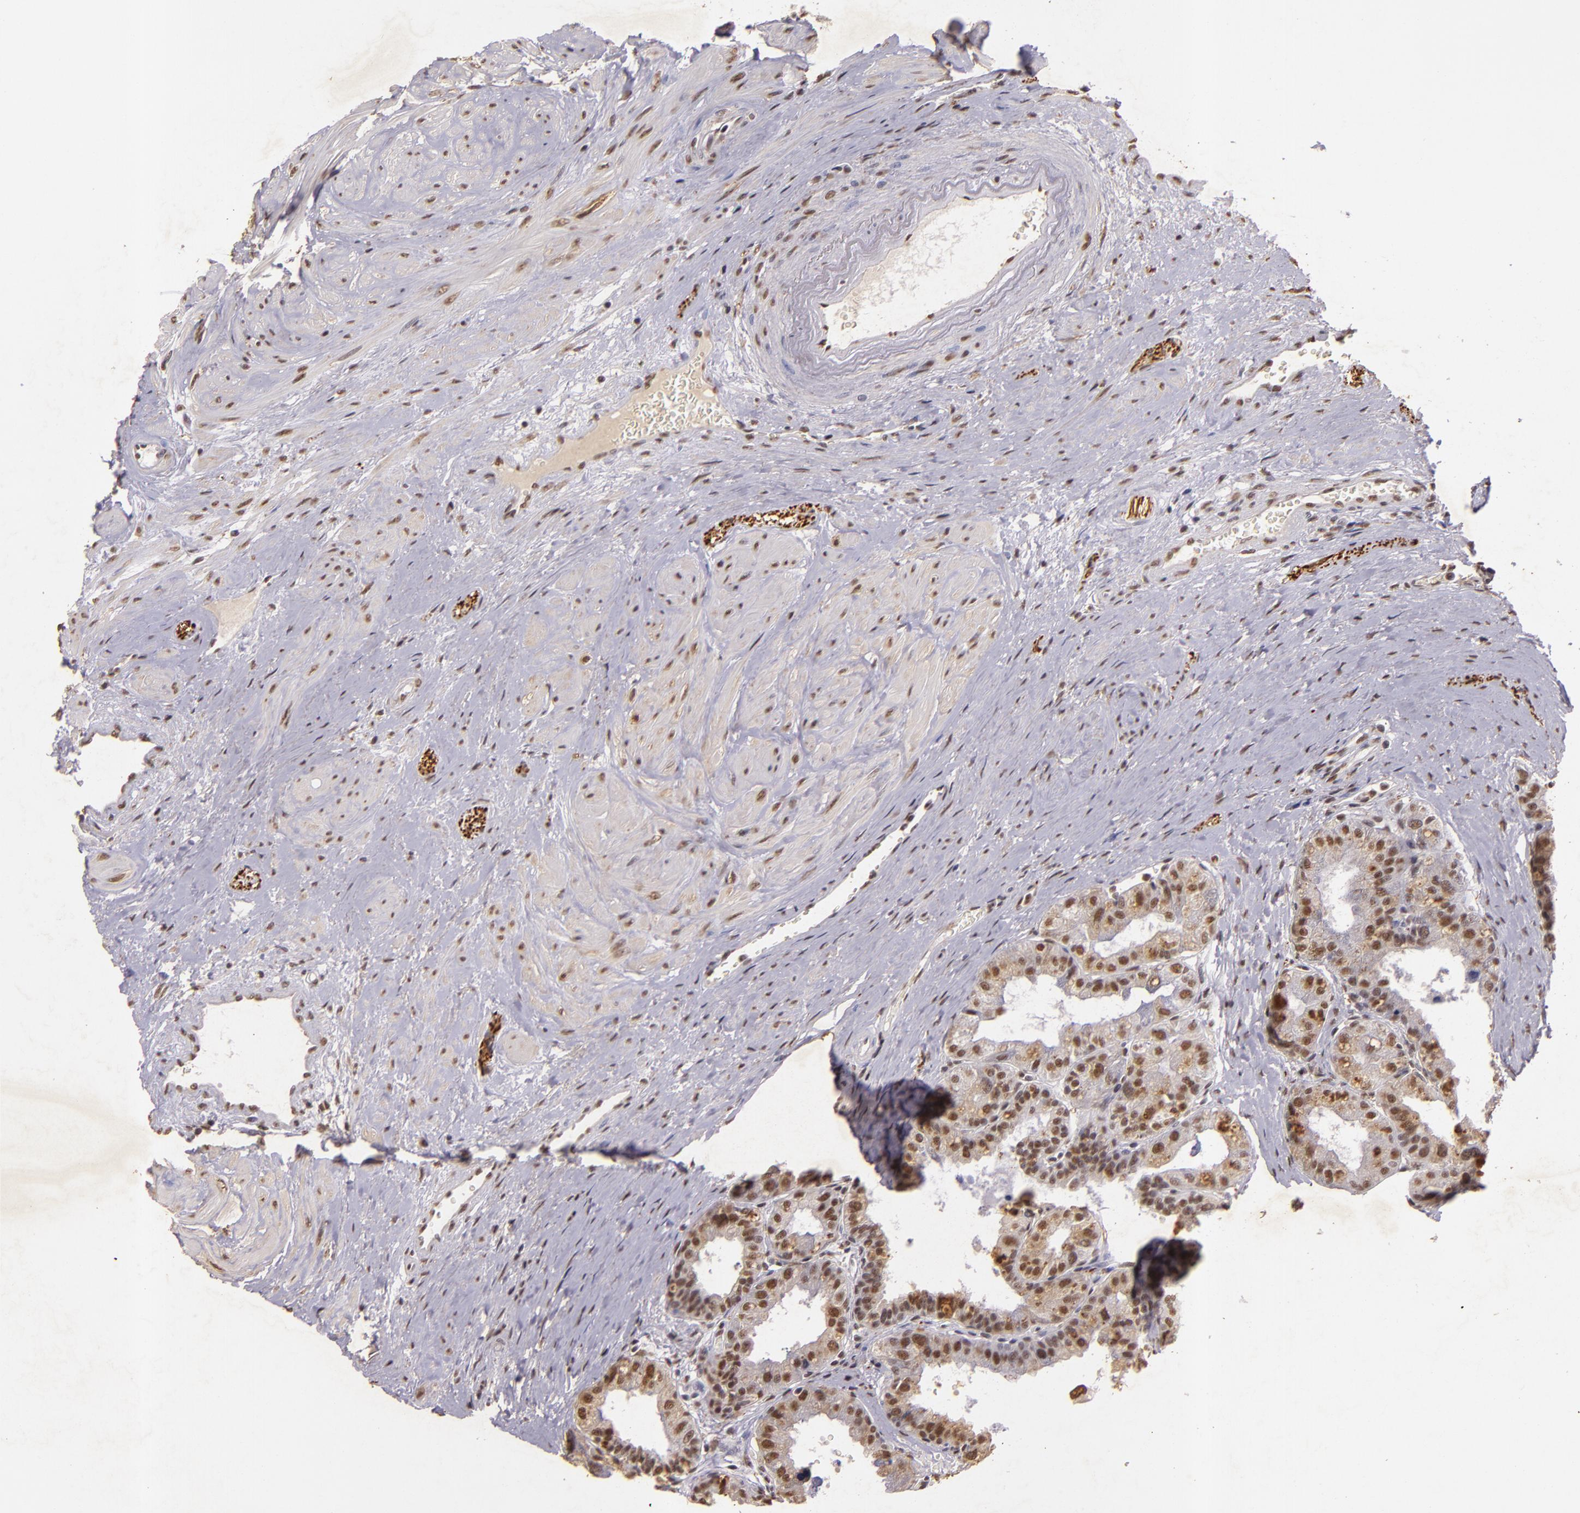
{"staining": {"intensity": "moderate", "quantity": ">75%", "location": "nuclear"}, "tissue": "prostate", "cell_type": "Glandular cells", "image_type": "normal", "snomed": [{"axis": "morphology", "description": "Normal tissue, NOS"}, {"axis": "topography", "description": "Prostate"}], "caption": "Approximately >75% of glandular cells in benign human prostate demonstrate moderate nuclear protein staining as visualized by brown immunohistochemical staining.", "gene": "CBX3", "patient": {"sex": "male", "age": 60}}